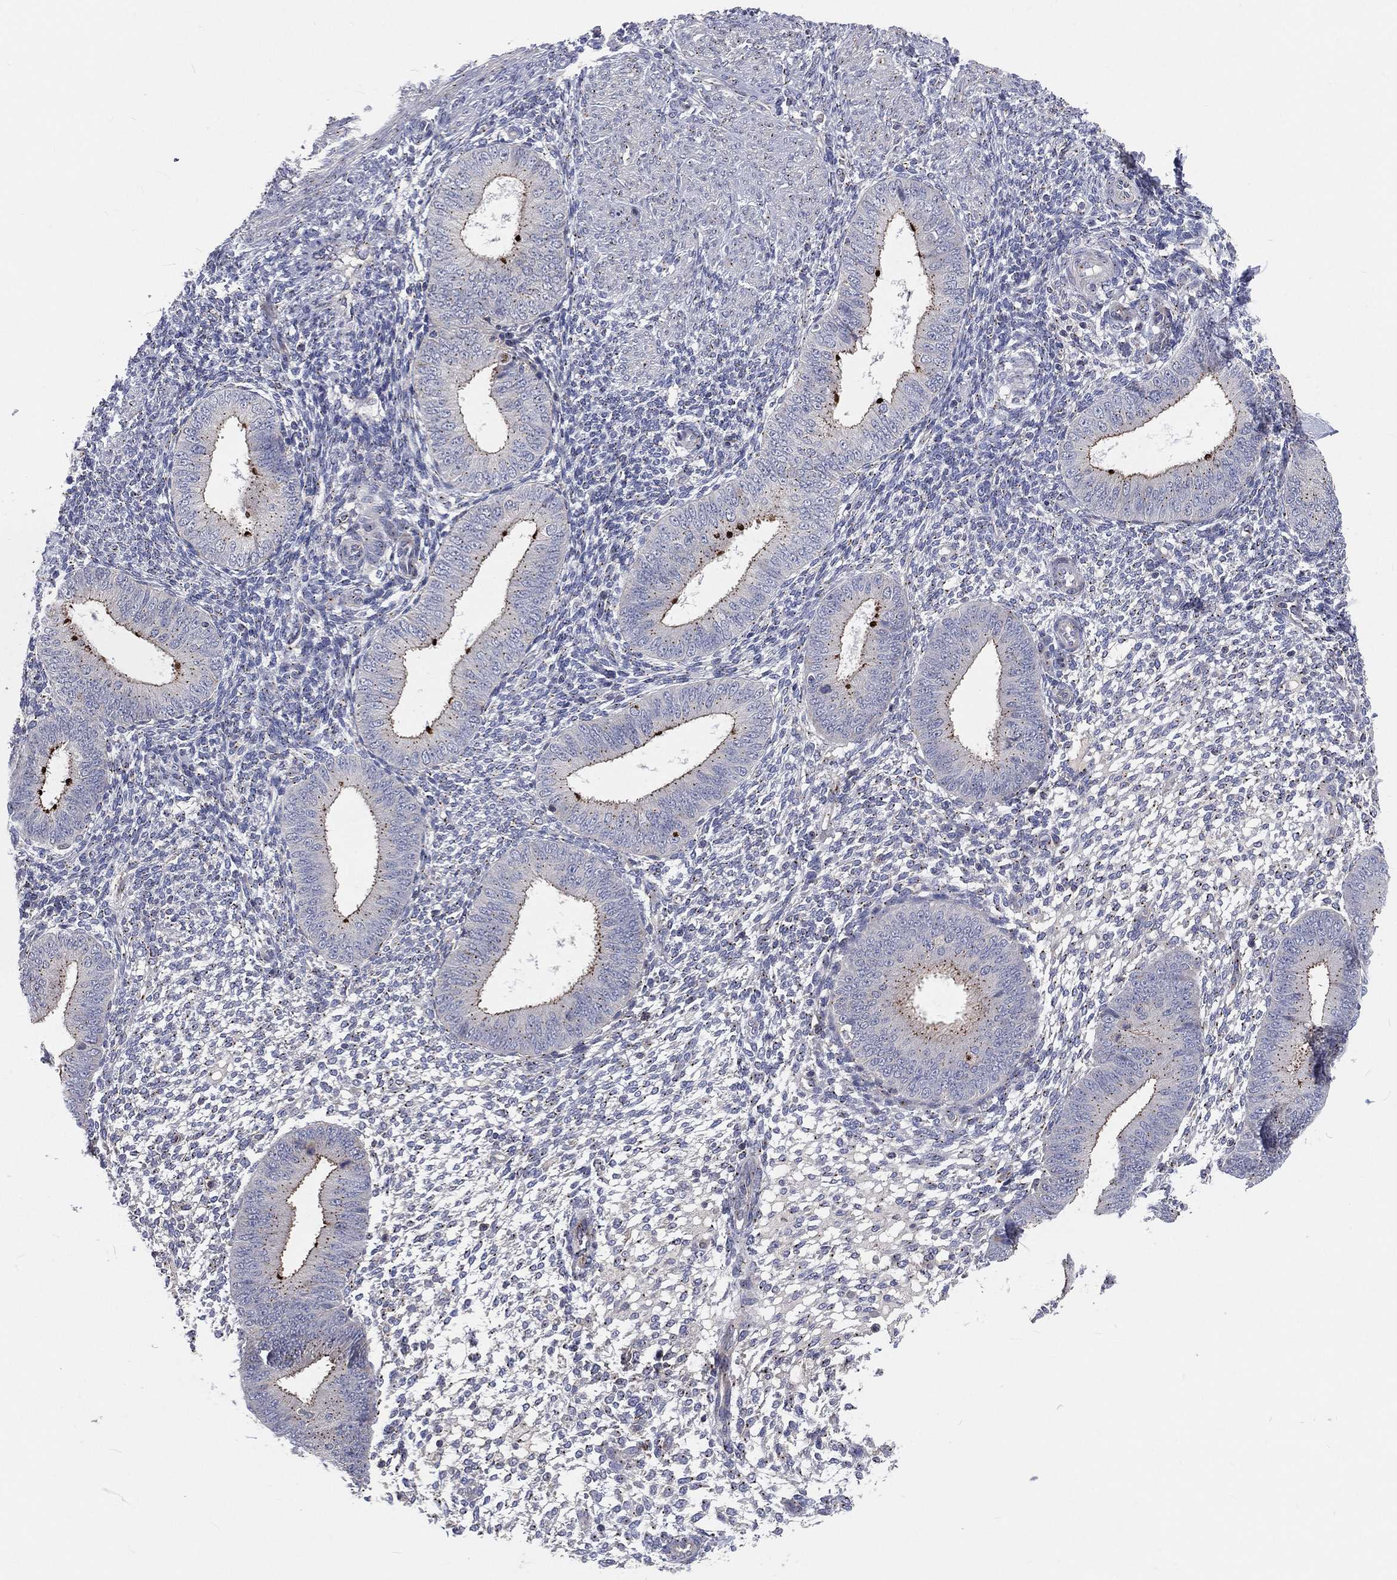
{"staining": {"intensity": "moderate", "quantity": "<25%", "location": "cytoplasmic/membranous"}, "tissue": "endometrium", "cell_type": "Cells in endometrial stroma", "image_type": "normal", "snomed": [{"axis": "morphology", "description": "Normal tissue, NOS"}, {"axis": "topography", "description": "Endometrium"}], "caption": "IHC of benign human endometrium reveals low levels of moderate cytoplasmic/membranous positivity in about <25% of cells in endometrial stroma.", "gene": "CROCC", "patient": {"sex": "female", "age": 39}}